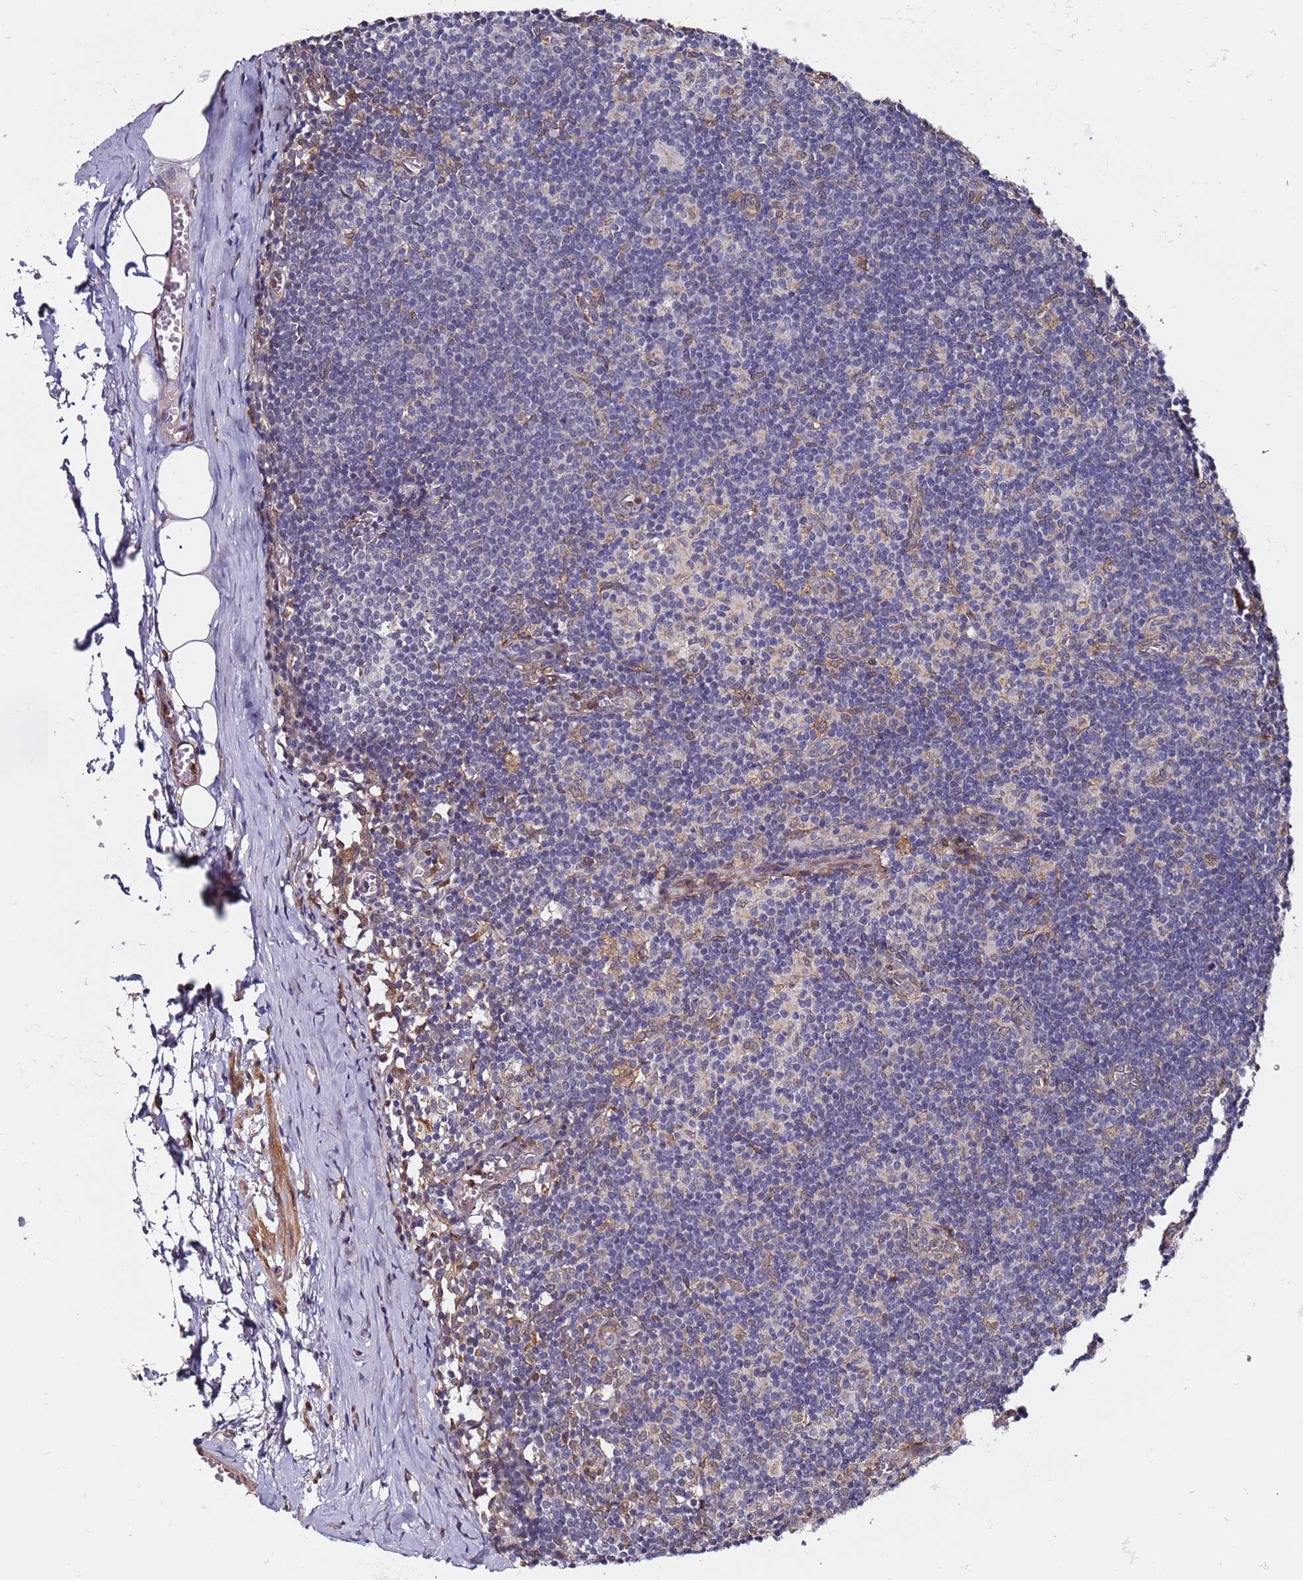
{"staining": {"intensity": "negative", "quantity": "none", "location": "none"}, "tissue": "lymph node", "cell_type": "Germinal center cells", "image_type": "normal", "snomed": [{"axis": "morphology", "description": "Normal tissue, NOS"}, {"axis": "topography", "description": "Lymph node"}], "caption": "The photomicrograph exhibits no staining of germinal center cells in unremarkable lymph node.", "gene": "PRKAB2", "patient": {"sex": "female", "age": 42}}